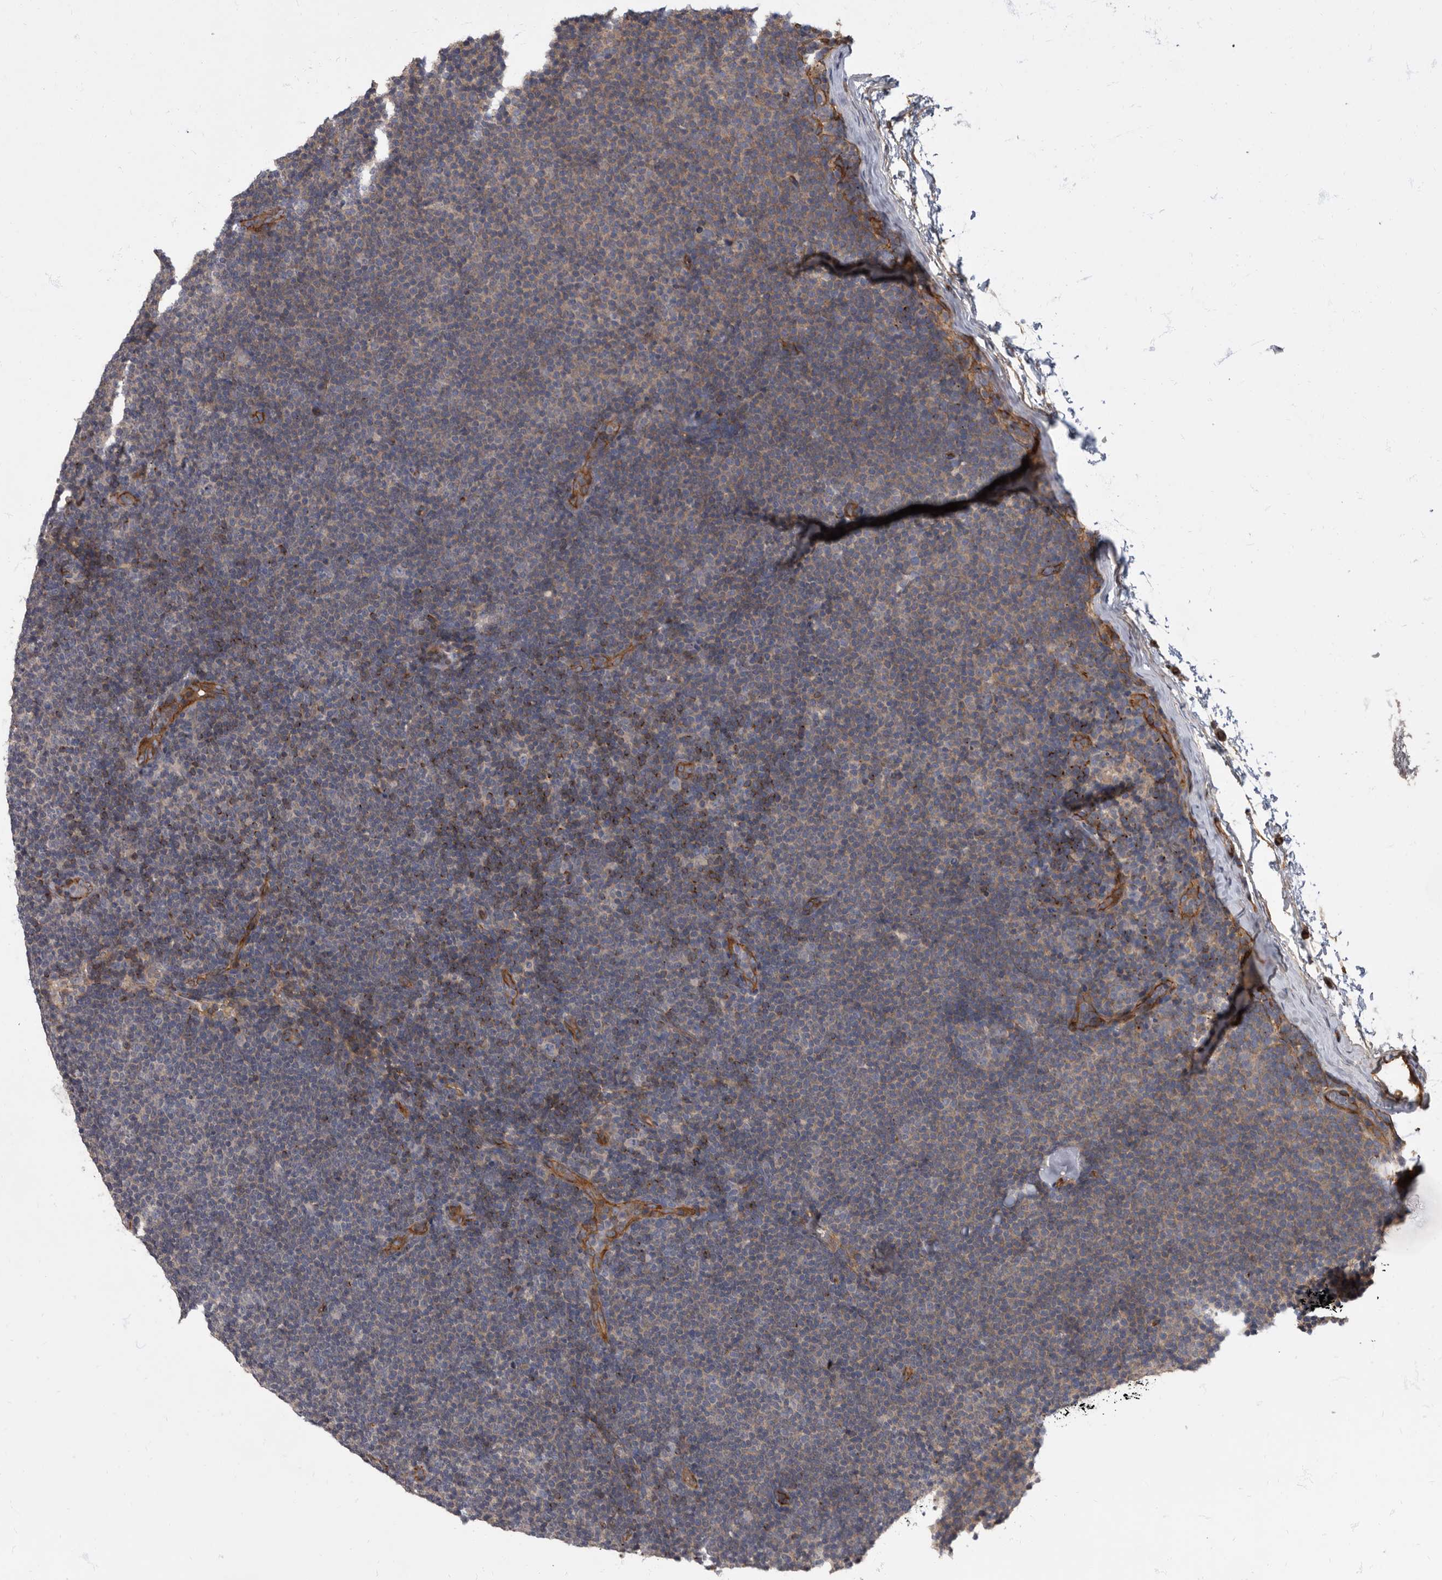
{"staining": {"intensity": "weak", "quantity": "25%-75%", "location": "cytoplasmic/membranous"}, "tissue": "lymphoma", "cell_type": "Tumor cells", "image_type": "cancer", "snomed": [{"axis": "morphology", "description": "Malignant lymphoma, non-Hodgkin's type, Low grade"}, {"axis": "topography", "description": "Lymph node"}], "caption": "Weak cytoplasmic/membranous expression for a protein is present in about 25%-75% of tumor cells of low-grade malignant lymphoma, non-Hodgkin's type using IHC.", "gene": "PDK1", "patient": {"sex": "female", "age": 53}}